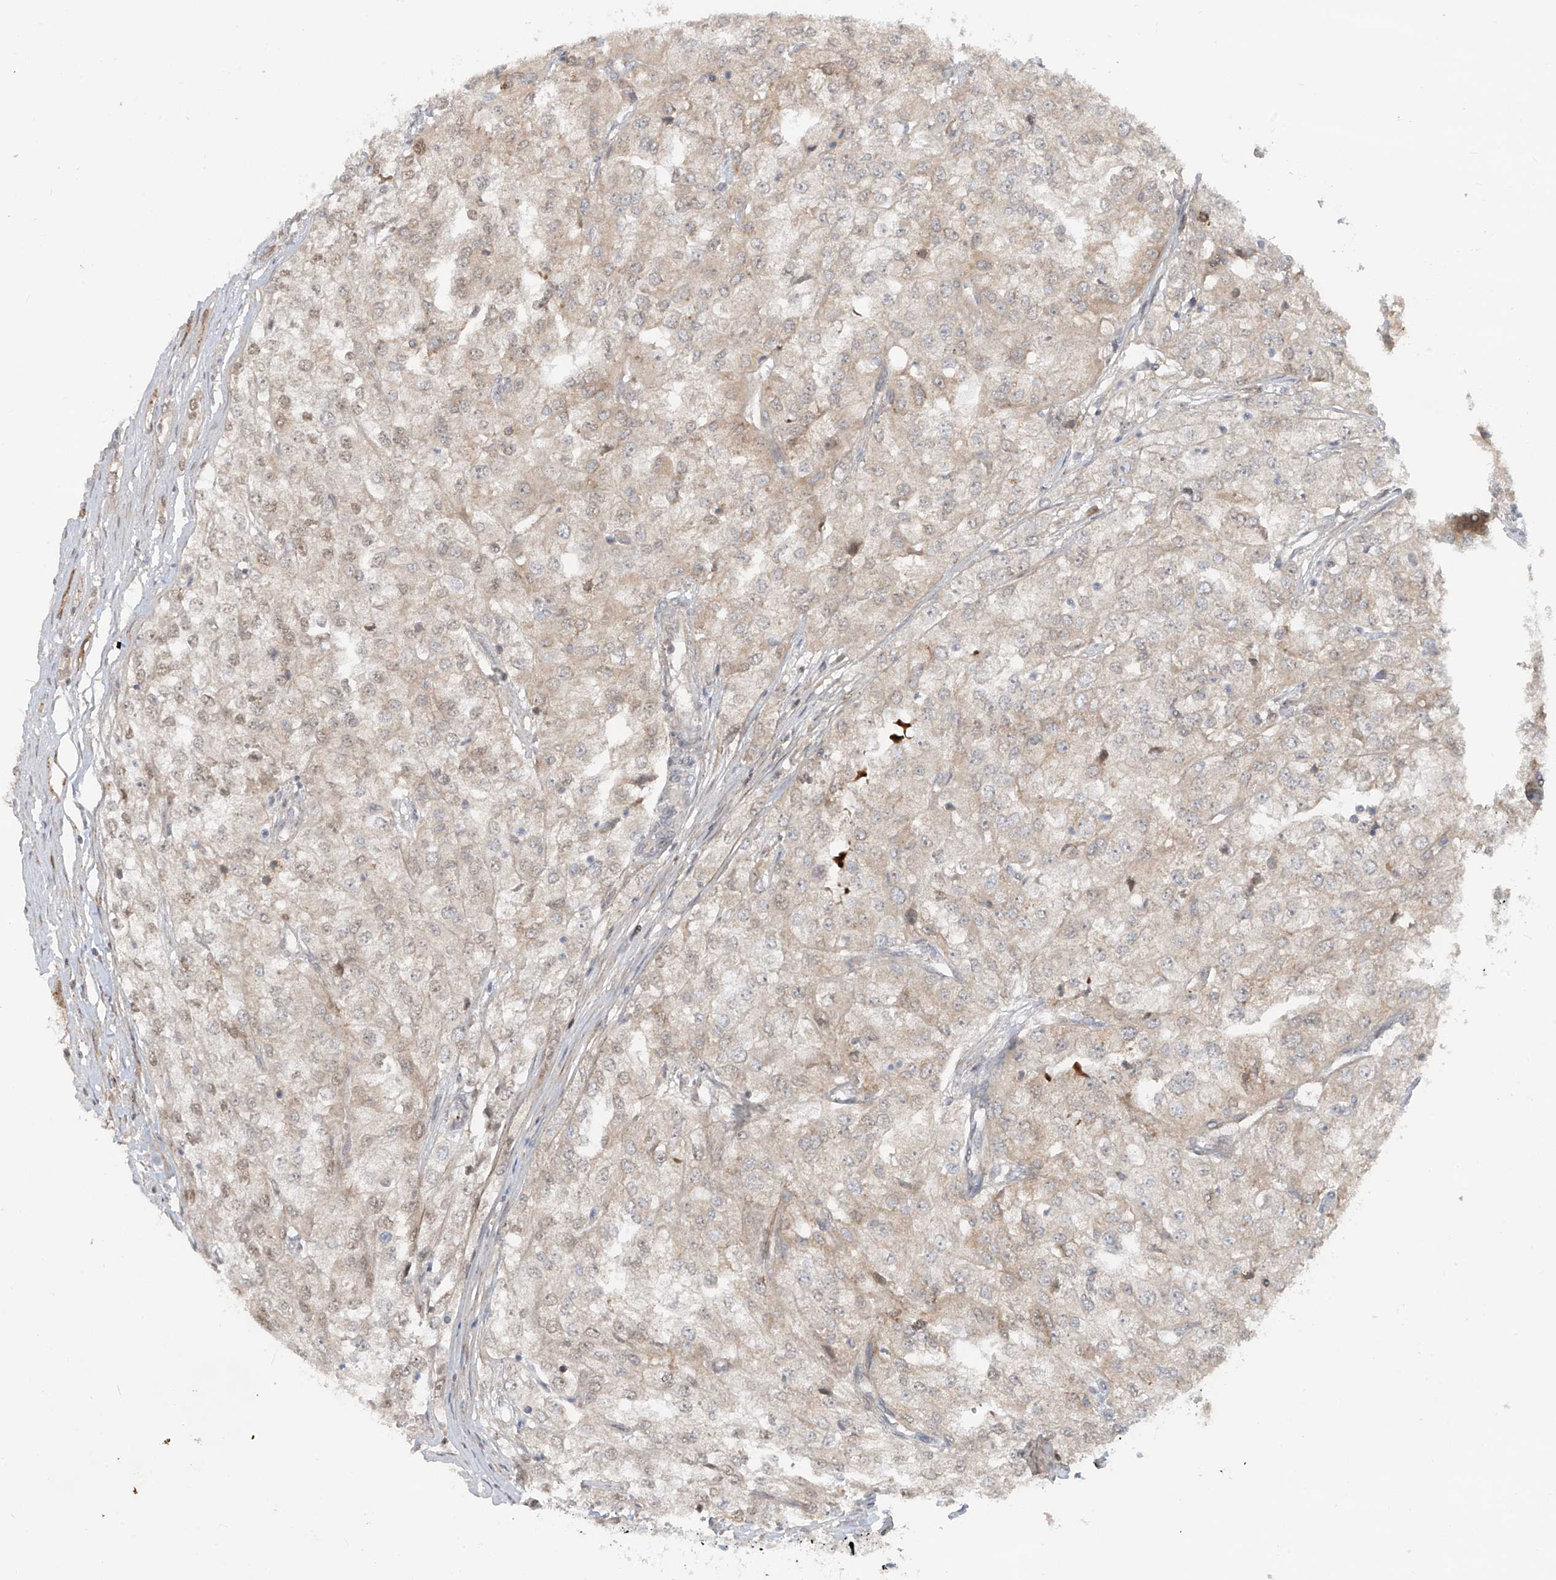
{"staining": {"intensity": "weak", "quantity": ">75%", "location": "cytoplasmic/membranous,nuclear"}, "tissue": "renal cancer", "cell_type": "Tumor cells", "image_type": "cancer", "snomed": [{"axis": "morphology", "description": "Adenocarcinoma, NOS"}, {"axis": "topography", "description": "Kidney"}], "caption": "An immunohistochemistry (IHC) image of neoplastic tissue is shown. Protein staining in brown labels weak cytoplasmic/membranous and nuclear positivity in renal cancer (adenocarcinoma) within tumor cells.", "gene": "LAGE3", "patient": {"sex": "female", "age": 54}}